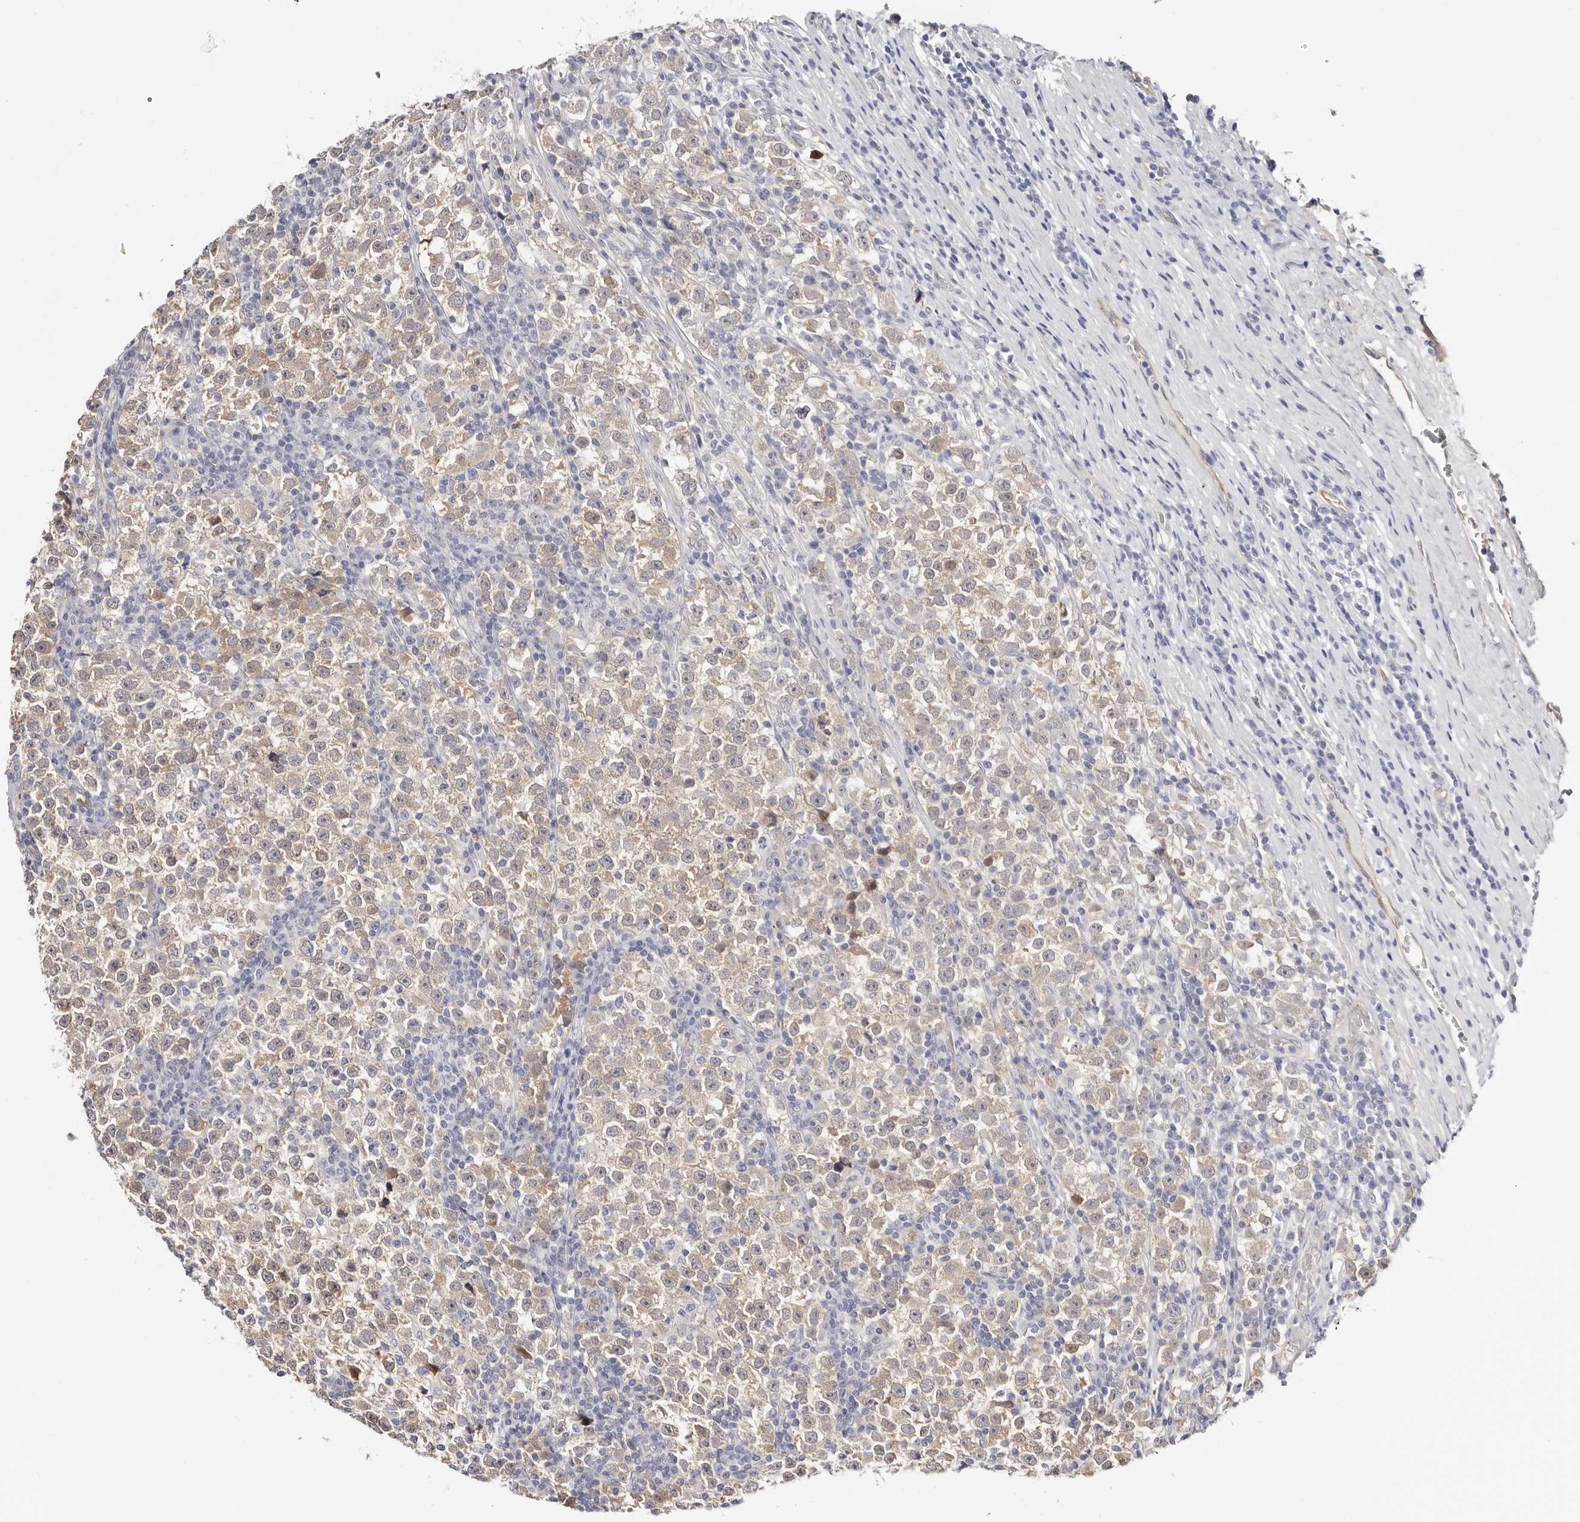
{"staining": {"intensity": "weak", "quantity": ">75%", "location": "cytoplasmic/membranous"}, "tissue": "testis cancer", "cell_type": "Tumor cells", "image_type": "cancer", "snomed": [{"axis": "morphology", "description": "Normal tissue, NOS"}, {"axis": "morphology", "description": "Seminoma, NOS"}, {"axis": "topography", "description": "Testis"}], "caption": "Protein expression analysis of testis seminoma shows weak cytoplasmic/membranous expression in about >75% of tumor cells. The protein is shown in brown color, while the nuclei are stained blue.", "gene": "PKDCC", "patient": {"sex": "male", "age": 43}}